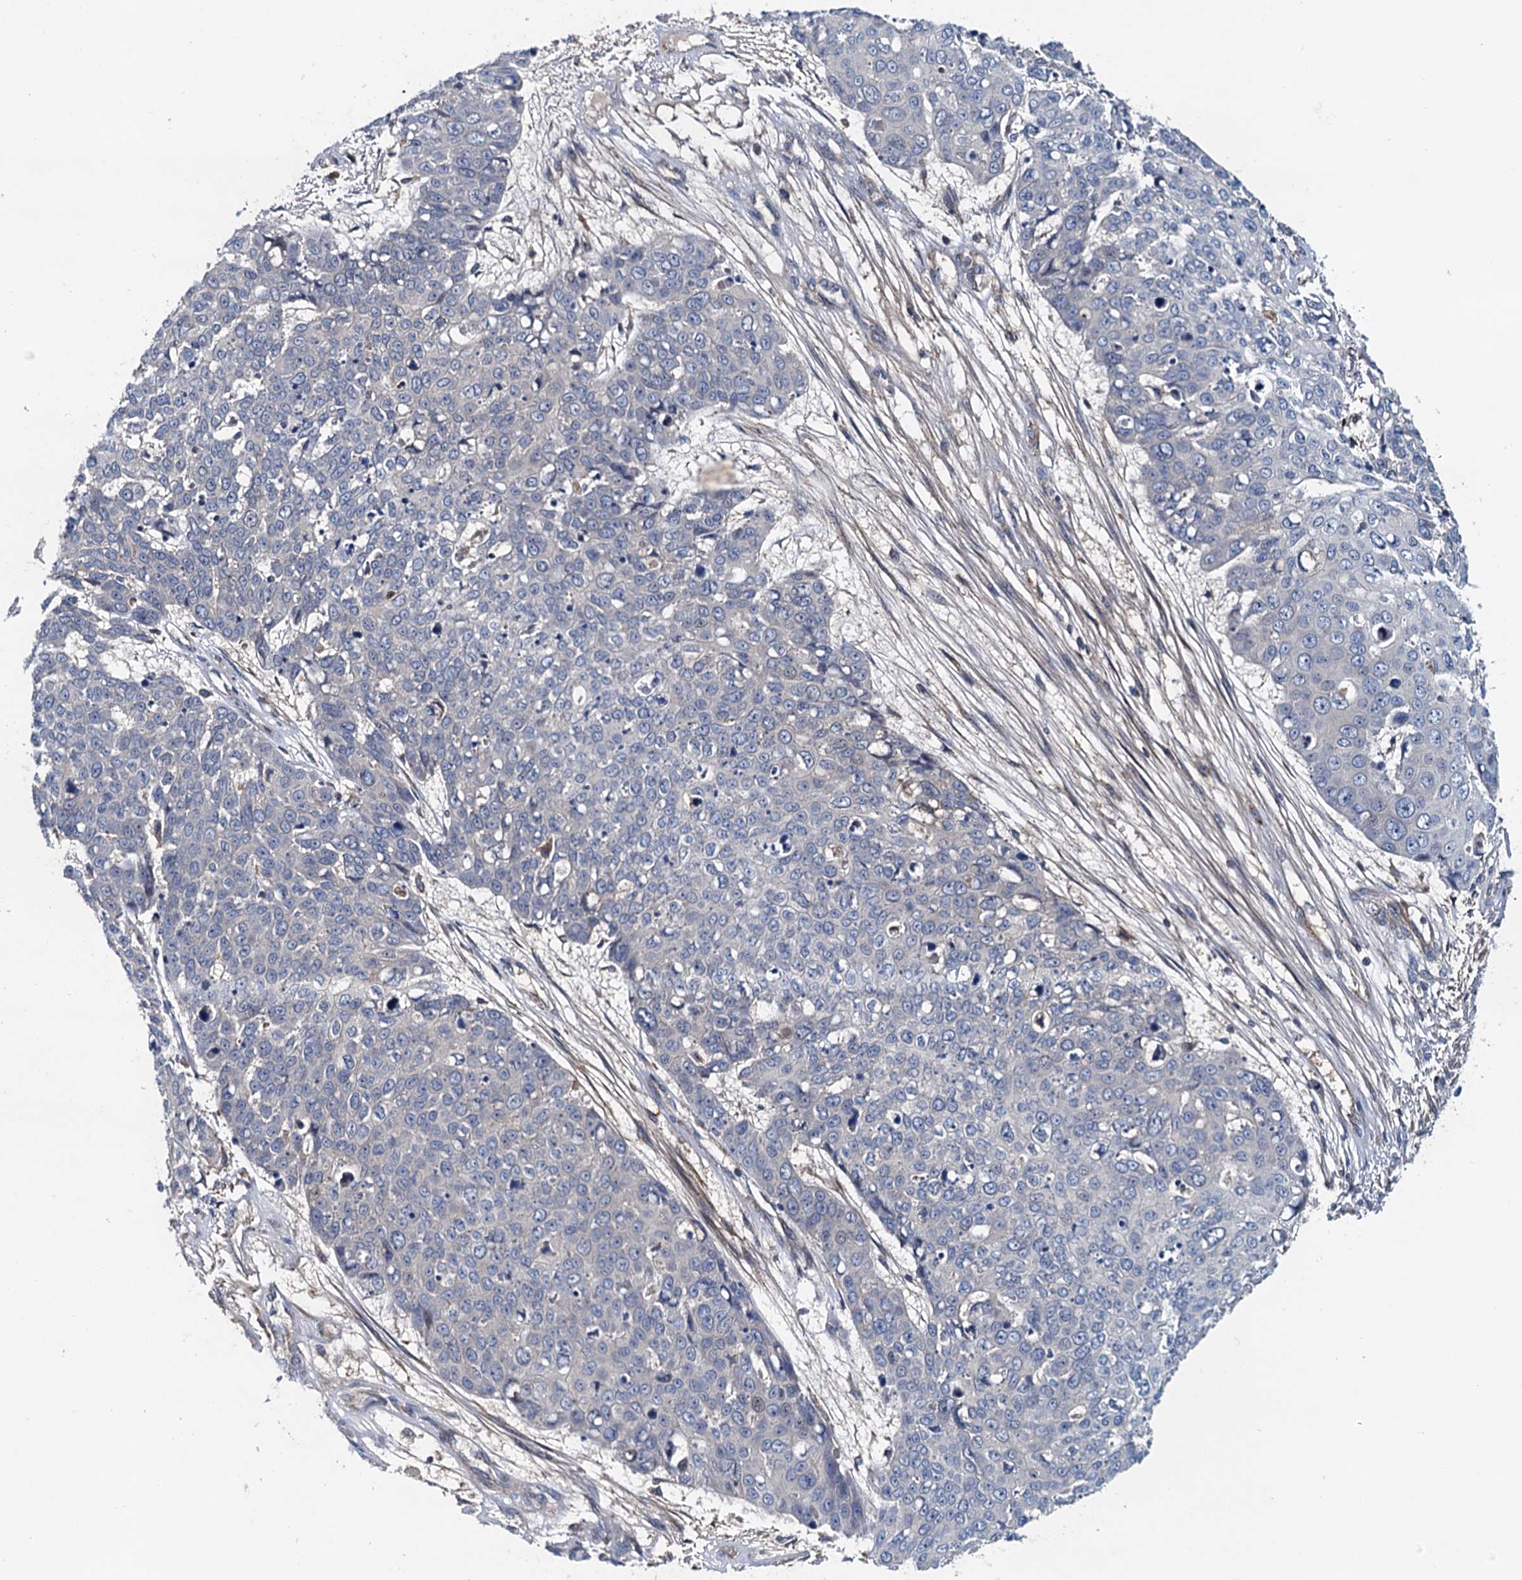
{"staining": {"intensity": "negative", "quantity": "none", "location": "none"}, "tissue": "skin cancer", "cell_type": "Tumor cells", "image_type": "cancer", "snomed": [{"axis": "morphology", "description": "Squamous cell carcinoma, NOS"}, {"axis": "topography", "description": "Skin"}], "caption": "A high-resolution image shows immunohistochemistry staining of skin cancer (squamous cell carcinoma), which shows no significant expression in tumor cells.", "gene": "EFL1", "patient": {"sex": "male", "age": 71}}